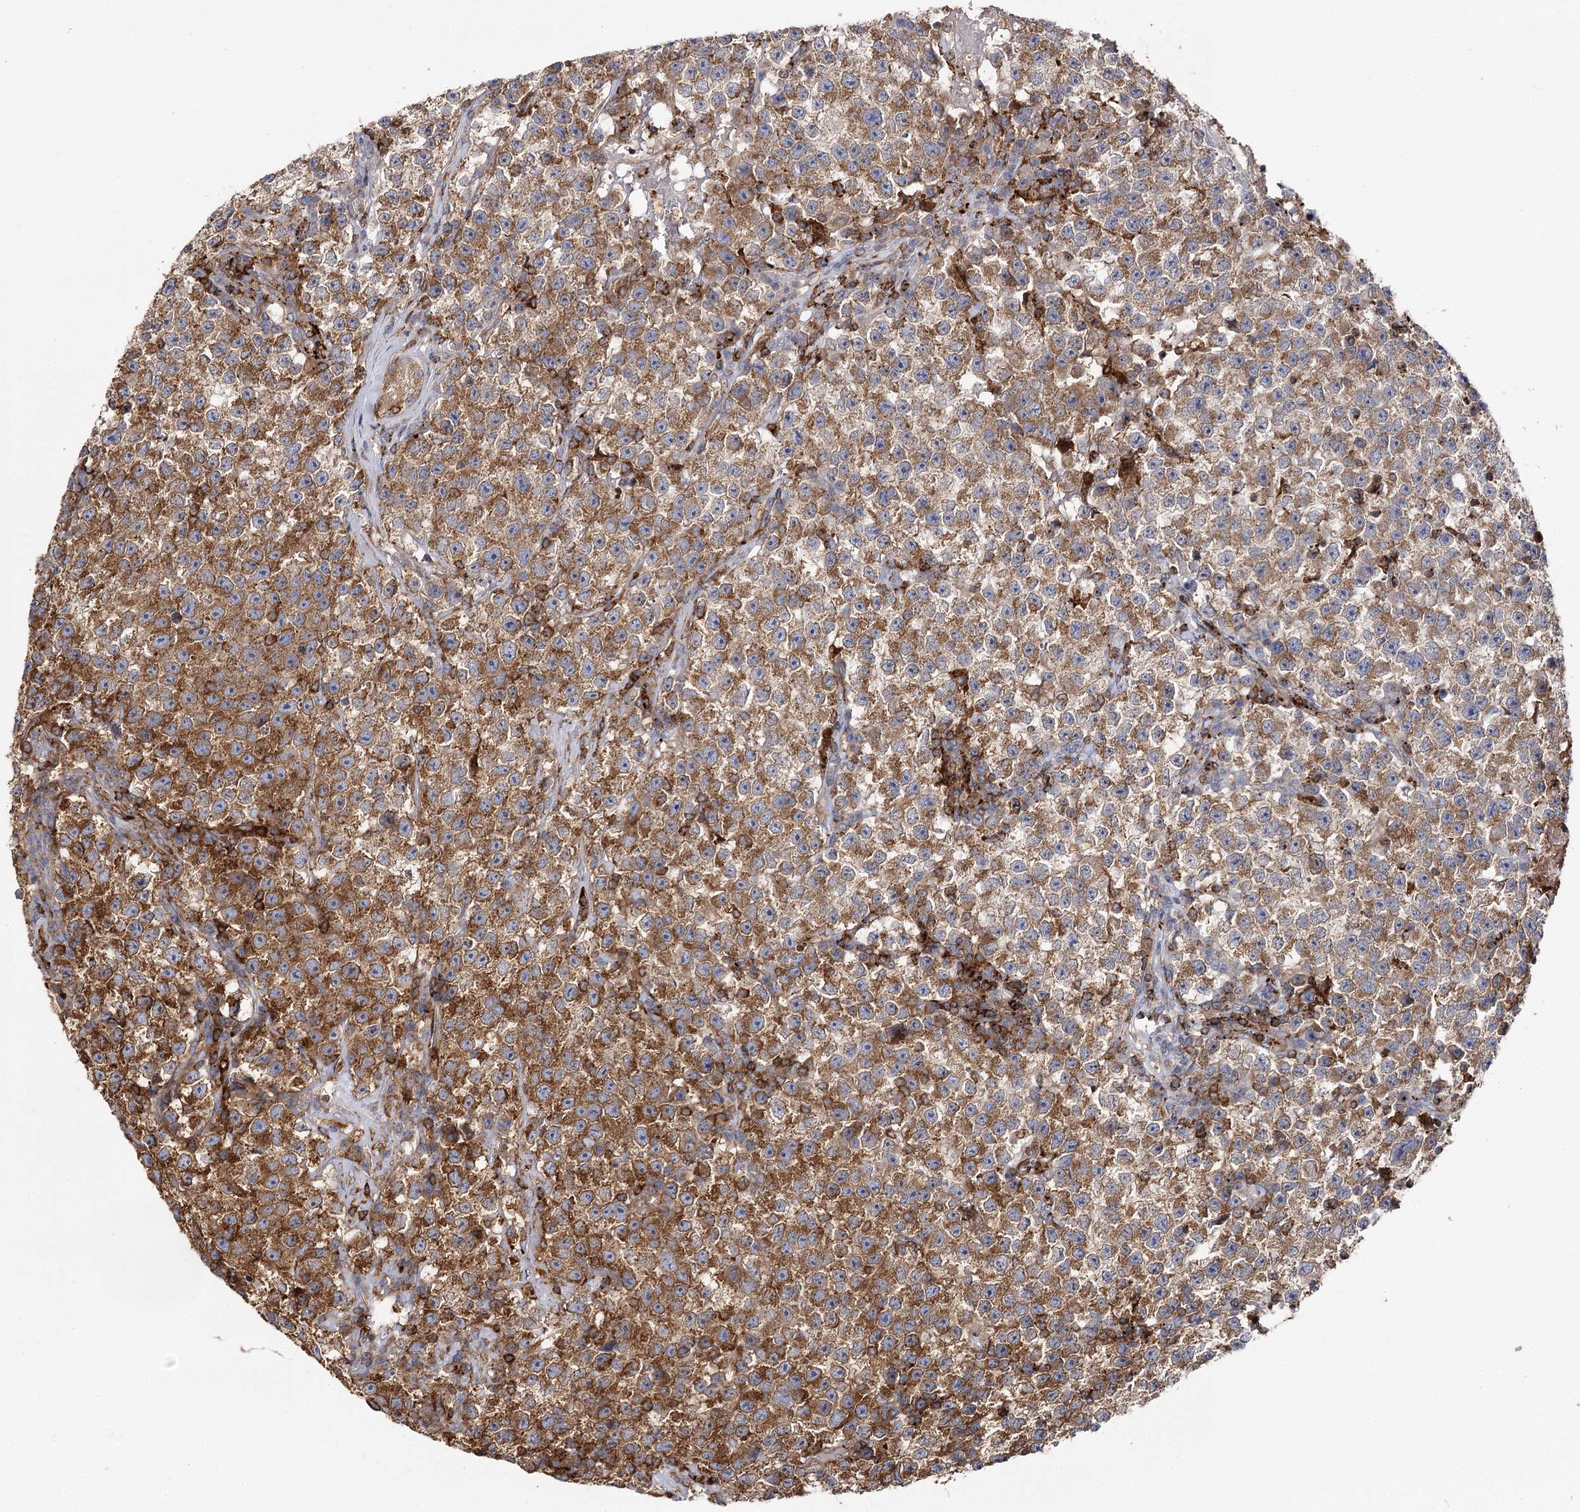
{"staining": {"intensity": "moderate", "quantity": ">75%", "location": "cytoplasmic/membranous"}, "tissue": "testis cancer", "cell_type": "Tumor cells", "image_type": "cancer", "snomed": [{"axis": "morphology", "description": "Seminoma, NOS"}, {"axis": "topography", "description": "Testis"}], "caption": "Tumor cells reveal medium levels of moderate cytoplasmic/membranous staining in approximately >75% of cells in testis seminoma.", "gene": "SEC24B", "patient": {"sex": "male", "age": 22}}